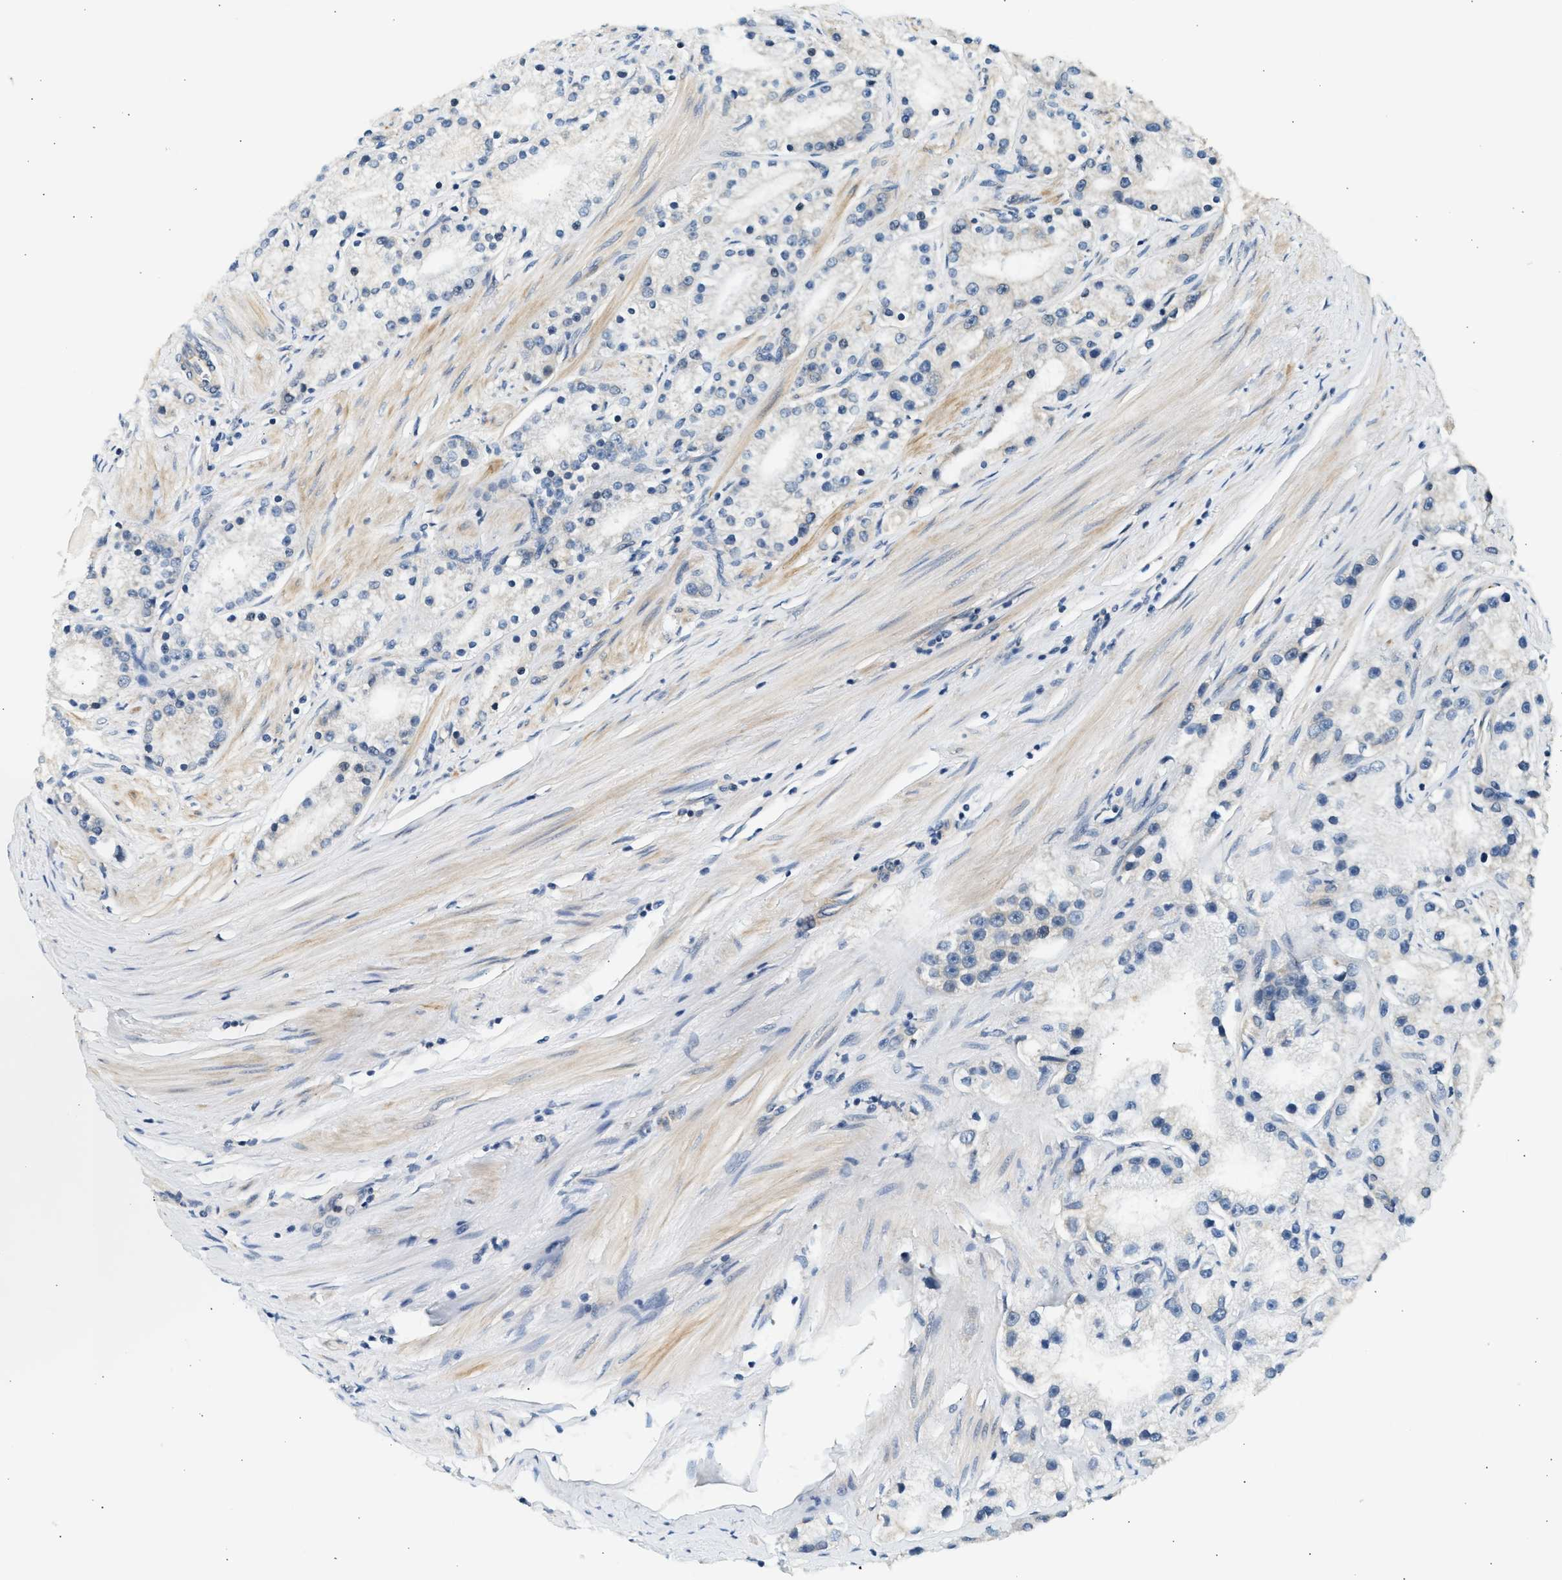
{"staining": {"intensity": "negative", "quantity": "none", "location": "none"}, "tissue": "prostate cancer", "cell_type": "Tumor cells", "image_type": "cancer", "snomed": [{"axis": "morphology", "description": "Adenocarcinoma, Low grade"}, {"axis": "topography", "description": "Prostate"}], "caption": "This is an immunohistochemistry (IHC) histopathology image of prostate cancer (adenocarcinoma (low-grade)). There is no positivity in tumor cells.", "gene": "WDR31", "patient": {"sex": "male", "age": 63}}